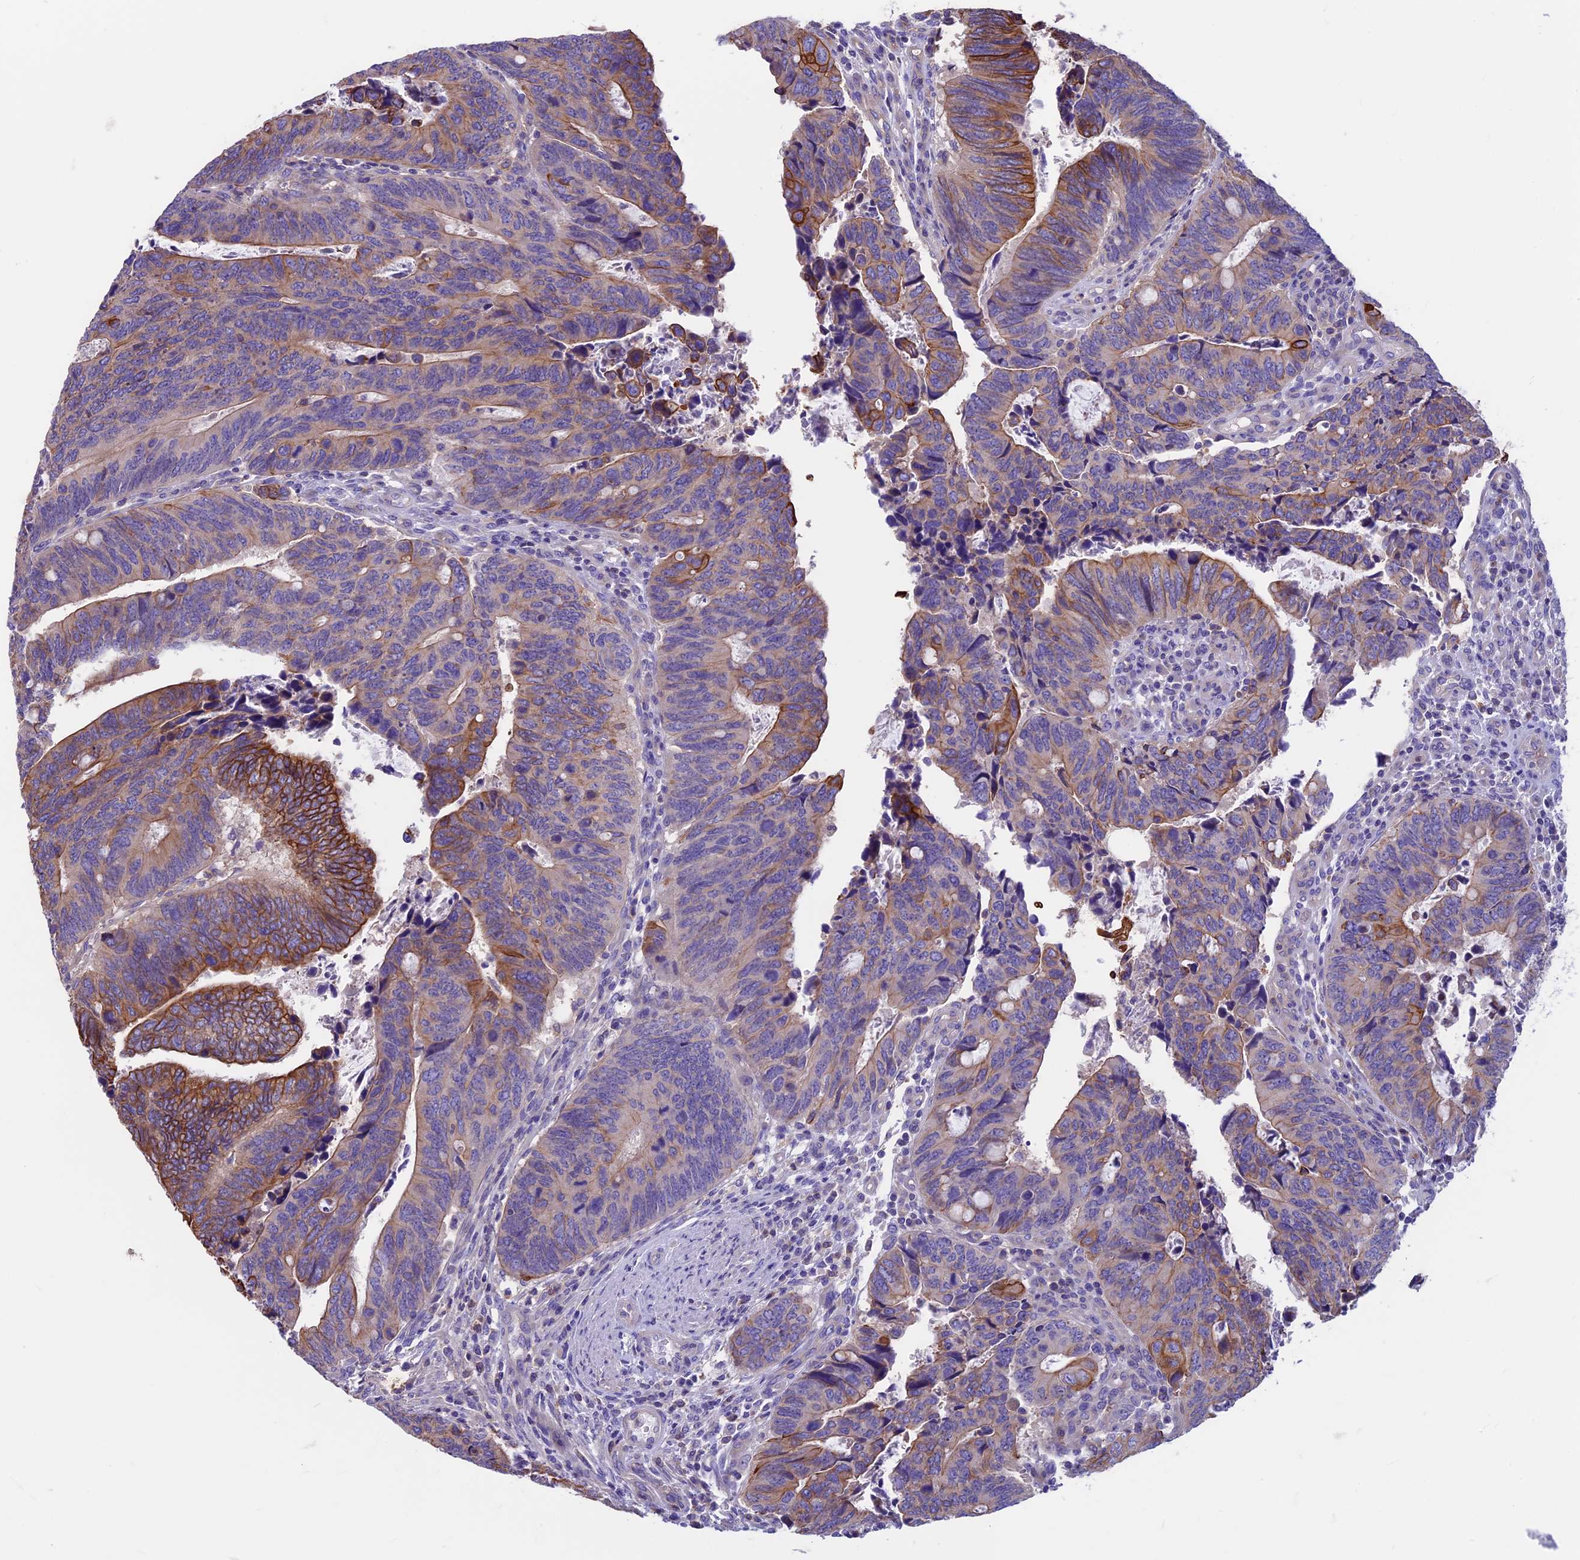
{"staining": {"intensity": "moderate", "quantity": ">75%", "location": "cytoplasmic/membranous"}, "tissue": "colorectal cancer", "cell_type": "Tumor cells", "image_type": "cancer", "snomed": [{"axis": "morphology", "description": "Adenocarcinoma, NOS"}, {"axis": "topography", "description": "Colon"}], "caption": "Approximately >75% of tumor cells in adenocarcinoma (colorectal) display moderate cytoplasmic/membranous protein positivity as visualized by brown immunohistochemical staining.", "gene": "CDAN1", "patient": {"sex": "male", "age": 87}}